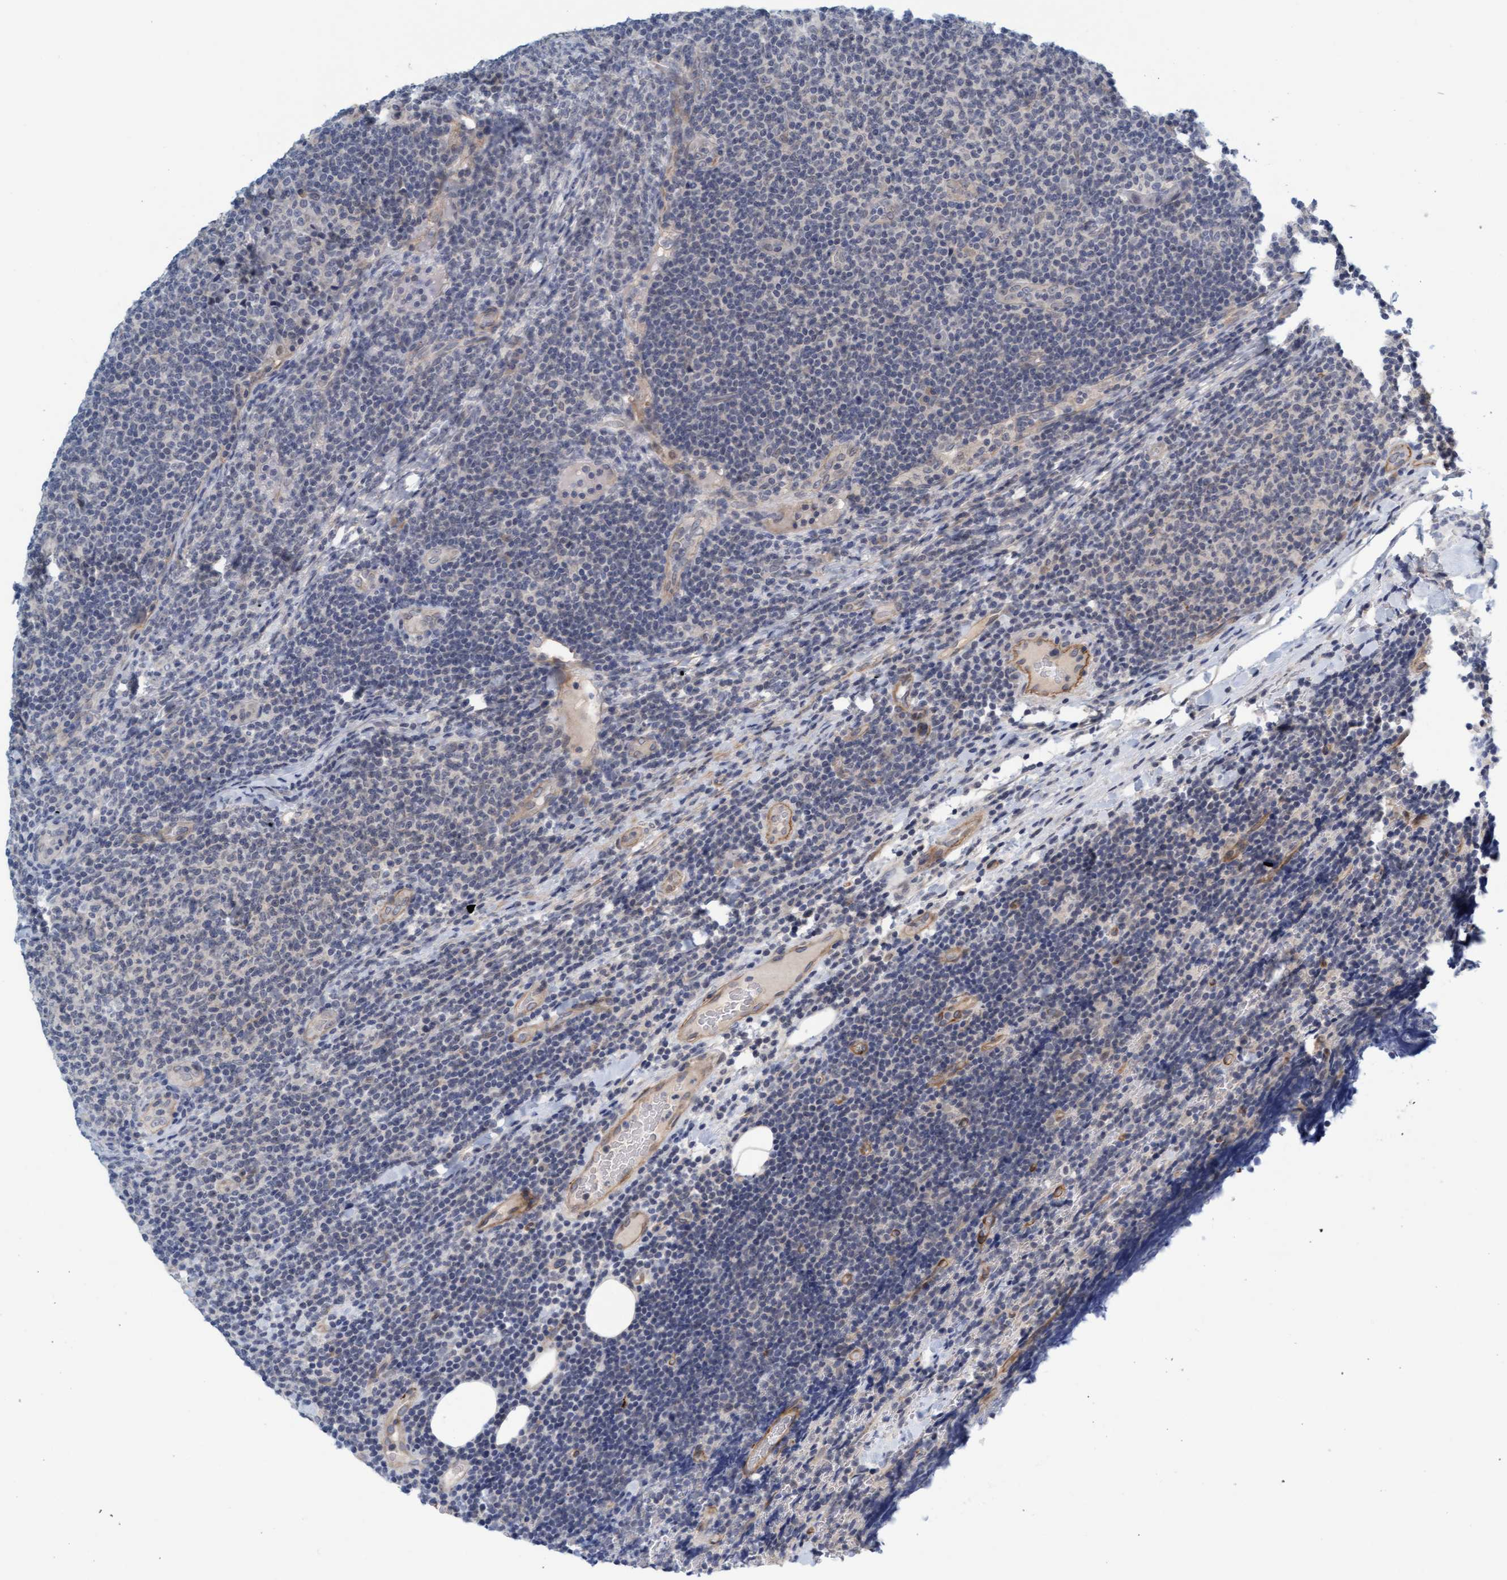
{"staining": {"intensity": "negative", "quantity": "none", "location": "none"}, "tissue": "lymphoma", "cell_type": "Tumor cells", "image_type": "cancer", "snomed": [{"axis": "morphology", "description": "Malignant lymphoma, non-Hodgkin's type, Low grade"}, {"axis": "topography", "description": "Lymph node"}], "caption": "Tumor cells show no significant protein expression in malignant lymphoma, non-Hodgkin's type (low-grade).", "gene": "TSTD2", "patient": {"sex": "male", "age": 66}}